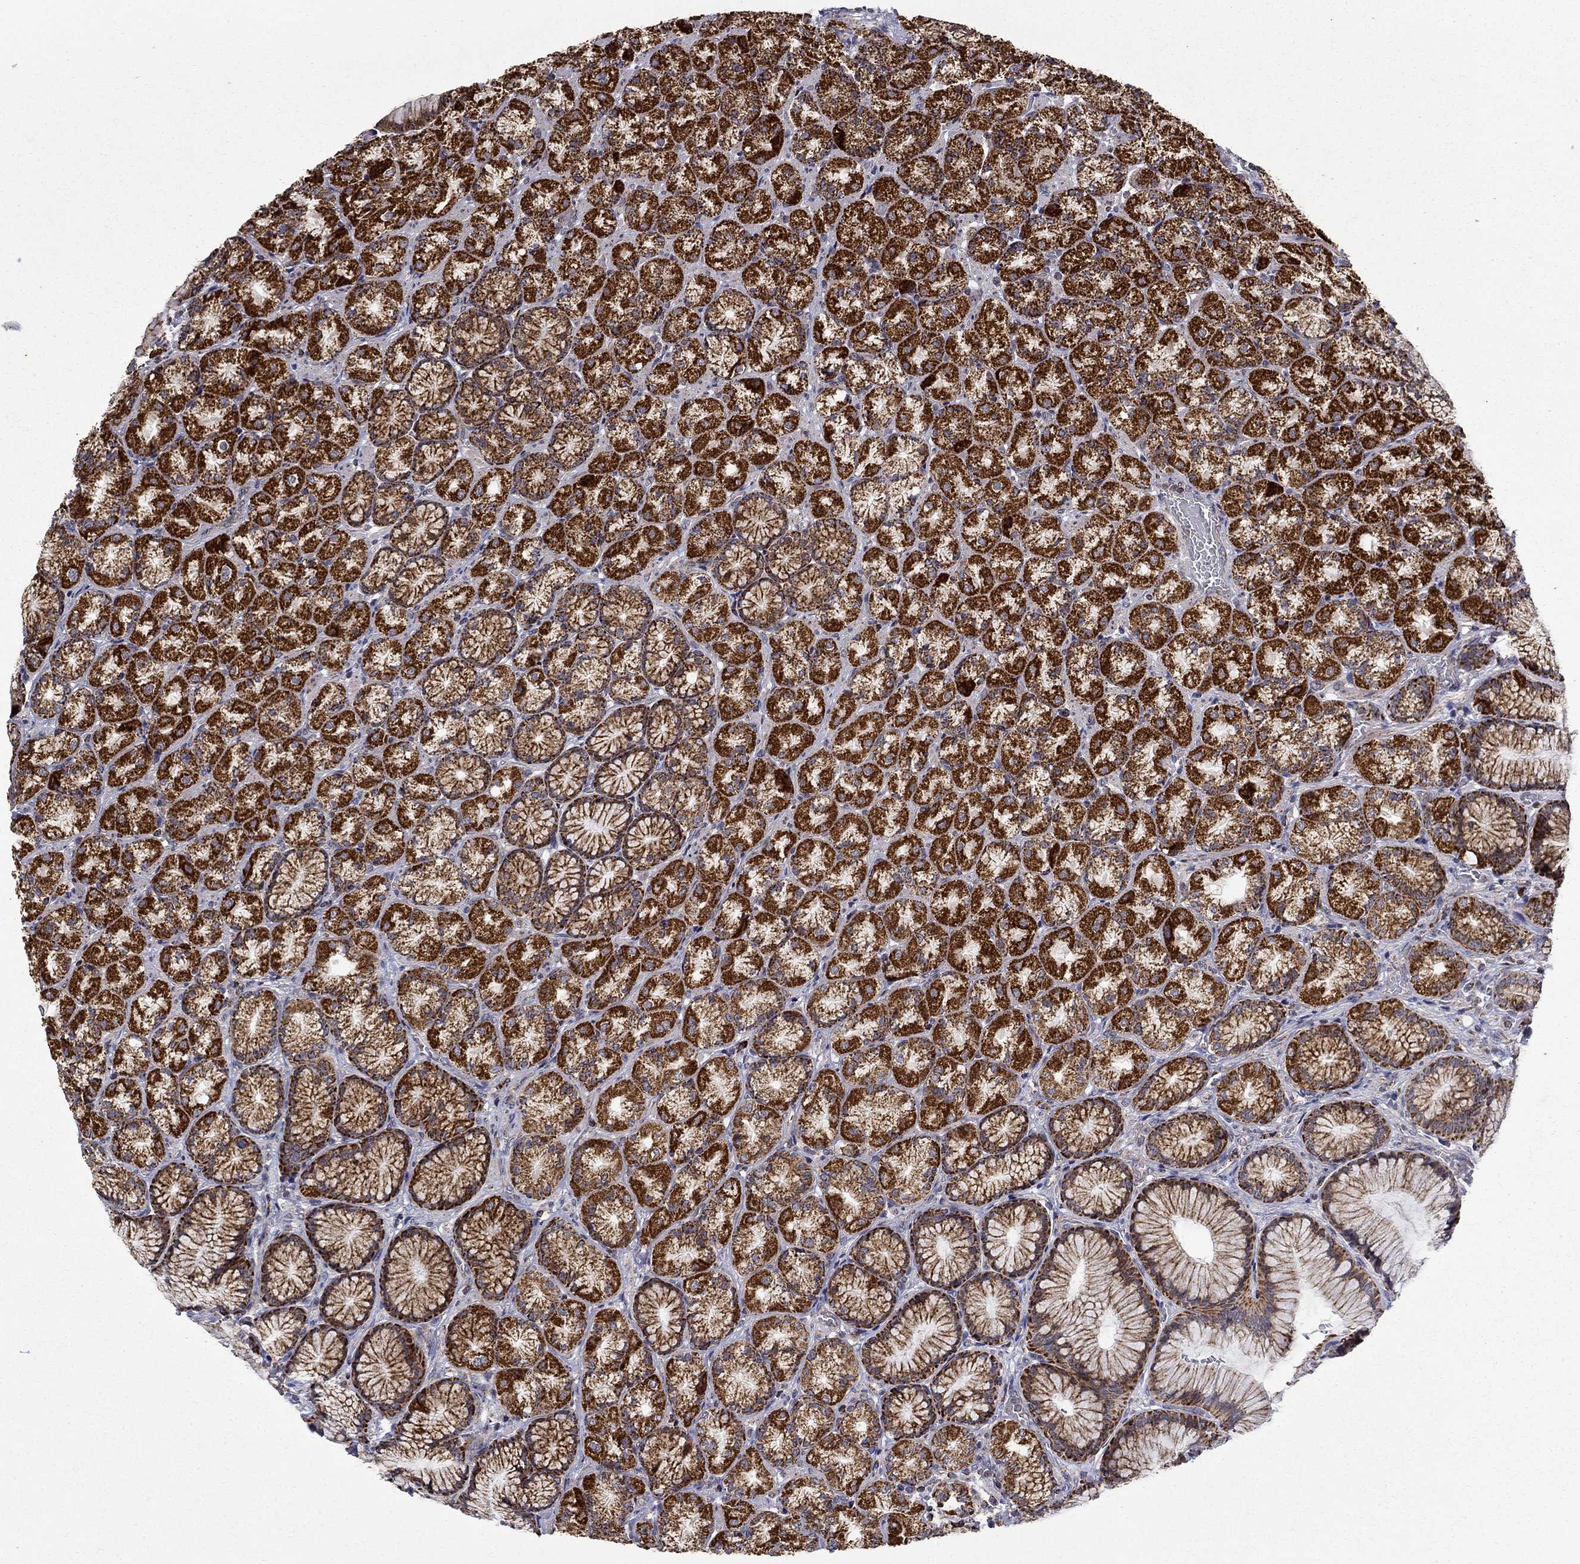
{"staining": {"intensity": "strong", "quantity": "25%-75%", "location": "cytoplasmic/membranous"}, "tissue": "stomach", "cell_type": "Glandular cells", "image_type": "normal", "snomed": [{"axis": "morphology", "description": "Normal tissue, NOS"}, {"axis": "morphology", "description": "Adenocarcinoma, NOS"}, {"axis": "morphology", "description": "Adenocarcinoma, High grade"}, {"axis": "topography", "description": "Stomach, upper"}, {"axis": "topography", "description": "Stomach"}], "caption": "Stomach stained with a brown dye exhibits strong cytoplasmic/membranous positive positivity in approximately 25%-75% of glandular cells.", "gene": "PCBP3", "patient": {"sex": "female", "age": 65}}